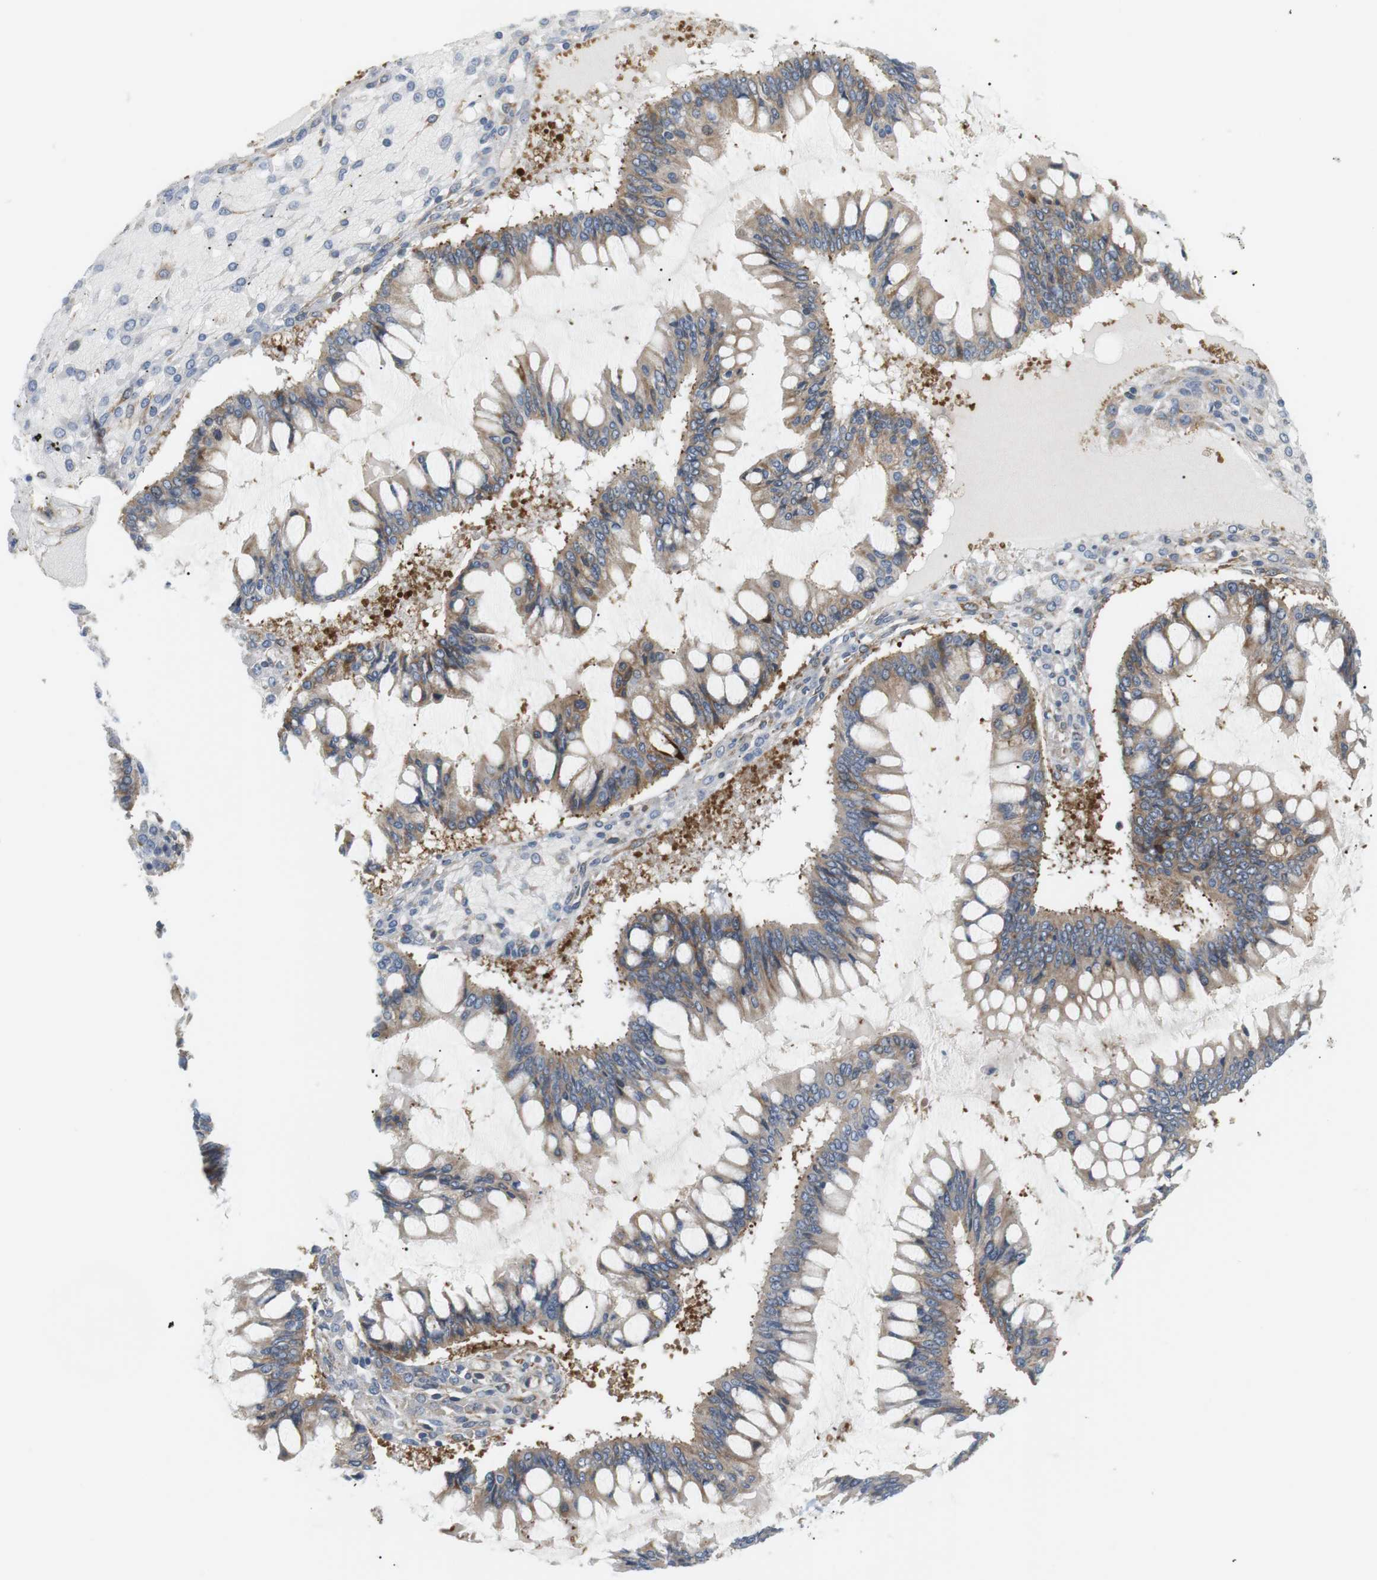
{"staining": {"intensity": "weak", "quantity": ">75%", "location": "cytoplasmic/membranous"}, "tissue": "ovarian cancer", "cell_type": "Tumor cells", "image_type": "cancer", "snomed": [{"axis": "morphology", "description": "Cystadenocarcinoma, mucinous, NOS"}, {"axis": "topography", "description": "Ovary"}], "caption": "An immunohistochemistry (IHC) histopathology image of neoplastic tissue is shown. Protein staining in brown labels weak cytoplasmic/membranous positivity in mucinous cystadenocarcinoma (ovarian) within tumor cells.", "gene": "TMEM200A", "patient": {"sex": "female", "age": 73}}